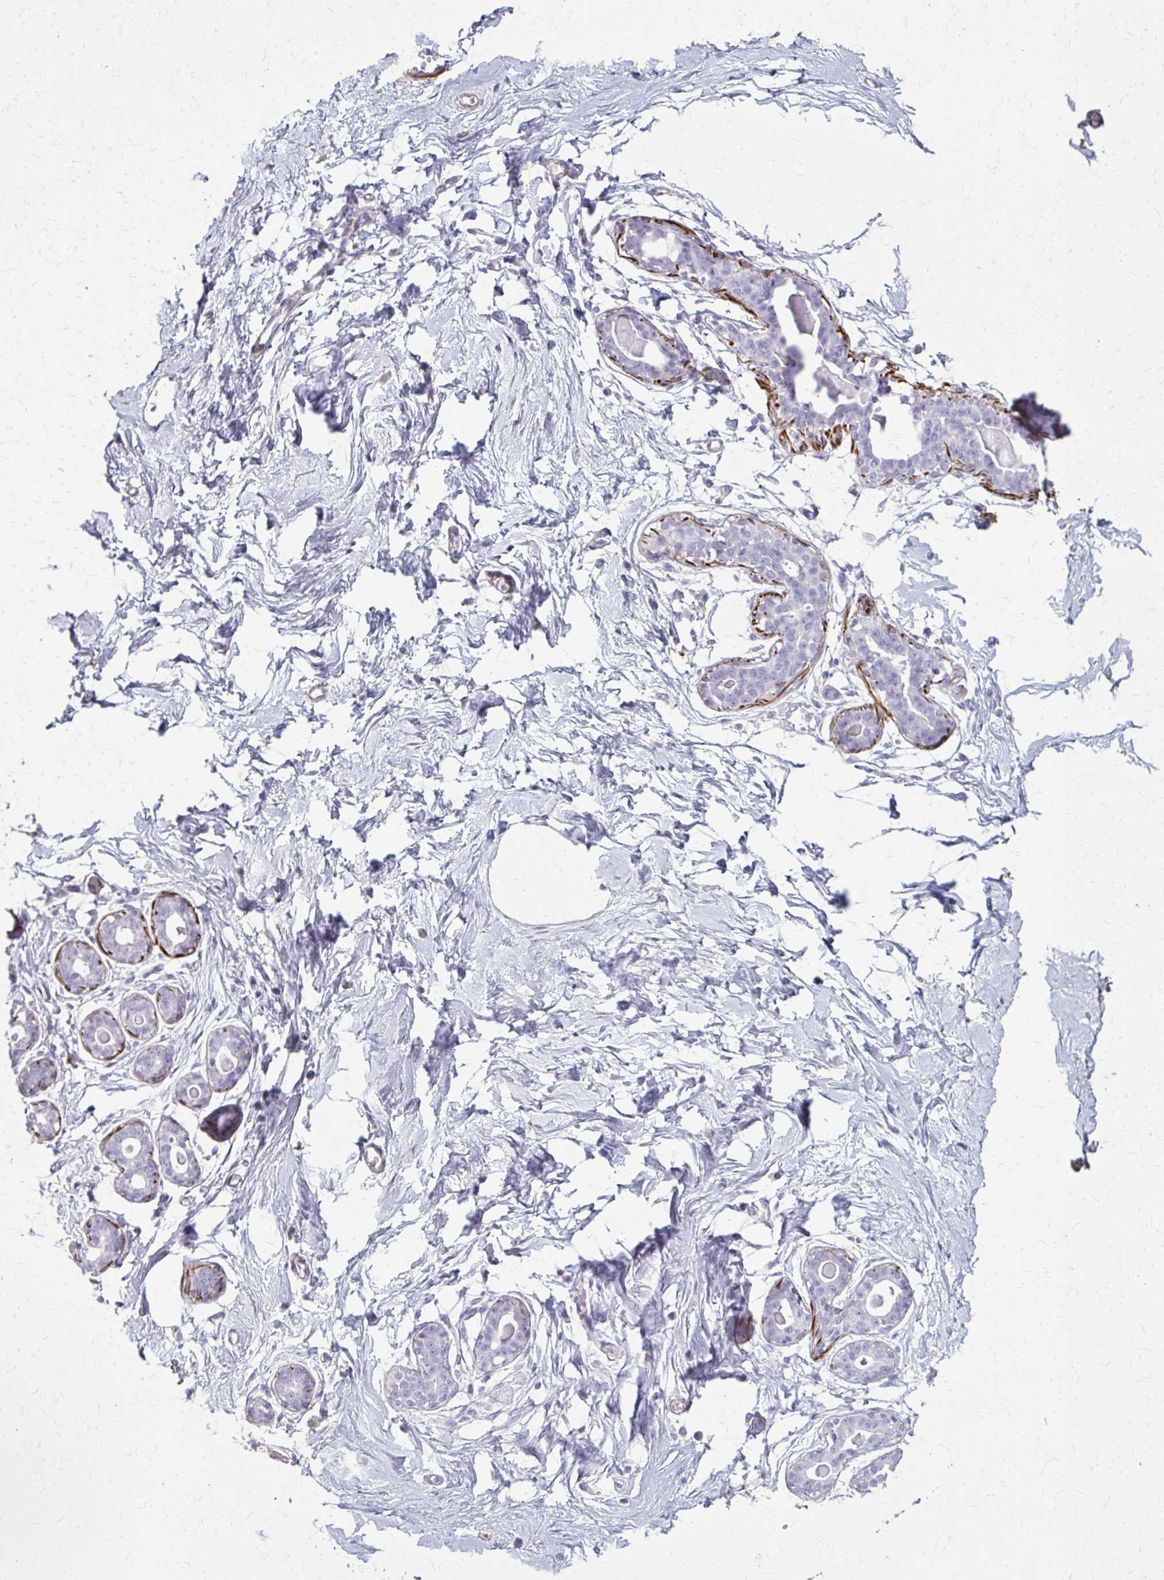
{"staining": {"intensity": "negative", "quantity": "none", "location": "none"}, "tissue": "breast", "cell_type": "Adipocytes", "image_type": "normal", "snomed": [{"axis": "morphology", "description": "Normal tissue, NOS"}, {"axis": "topography", "description": "Breast"}], "caption": "Adipocytes show no significant expression in normal breast.", "gene": "TENM4", "patient": {"sex": "female", "age": 45}}